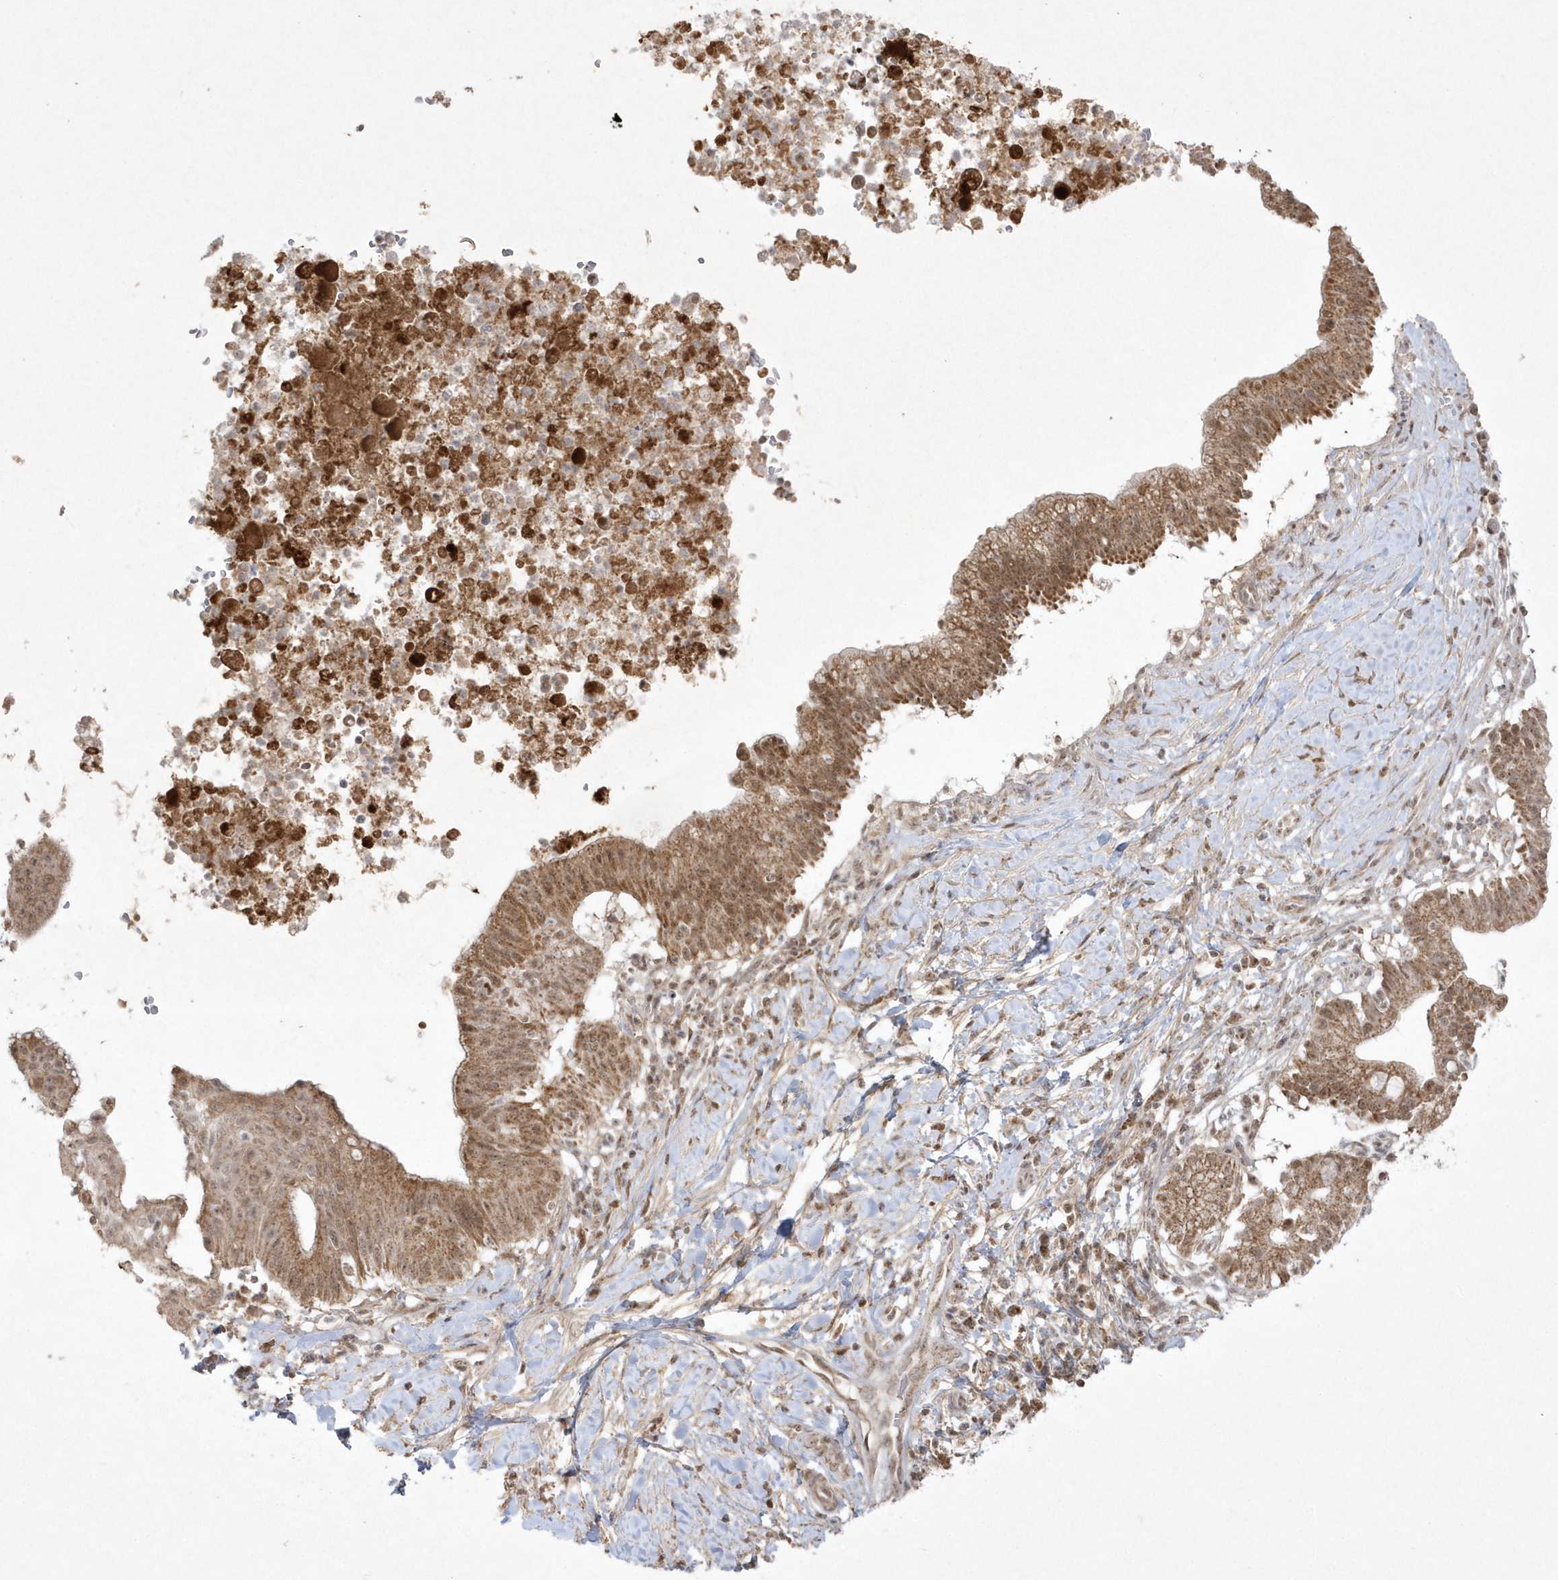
{"staining": {"intensity": "moderate", "quantity": ">75%", "location": "cytoplasmic/membranous,nuclear"}, "tissue": "pancreatic cancer", "cell_type": "Tumor cells", "image_type": "cancer", "snomed": [{"axis": "morphology", "description": "Adenocarcinoma, NOS"}, {"axis": "topography", "description": "Pancreas"}], "caption": "Tumor cells display medium levels of moderate cytoplasmic/membranous and nuclear expression in about >75% of cells in human pancreatic cancer (adenocarcinoma).", "gene": "CPSF3", "patient": {"sex": "male", "age": 68}}